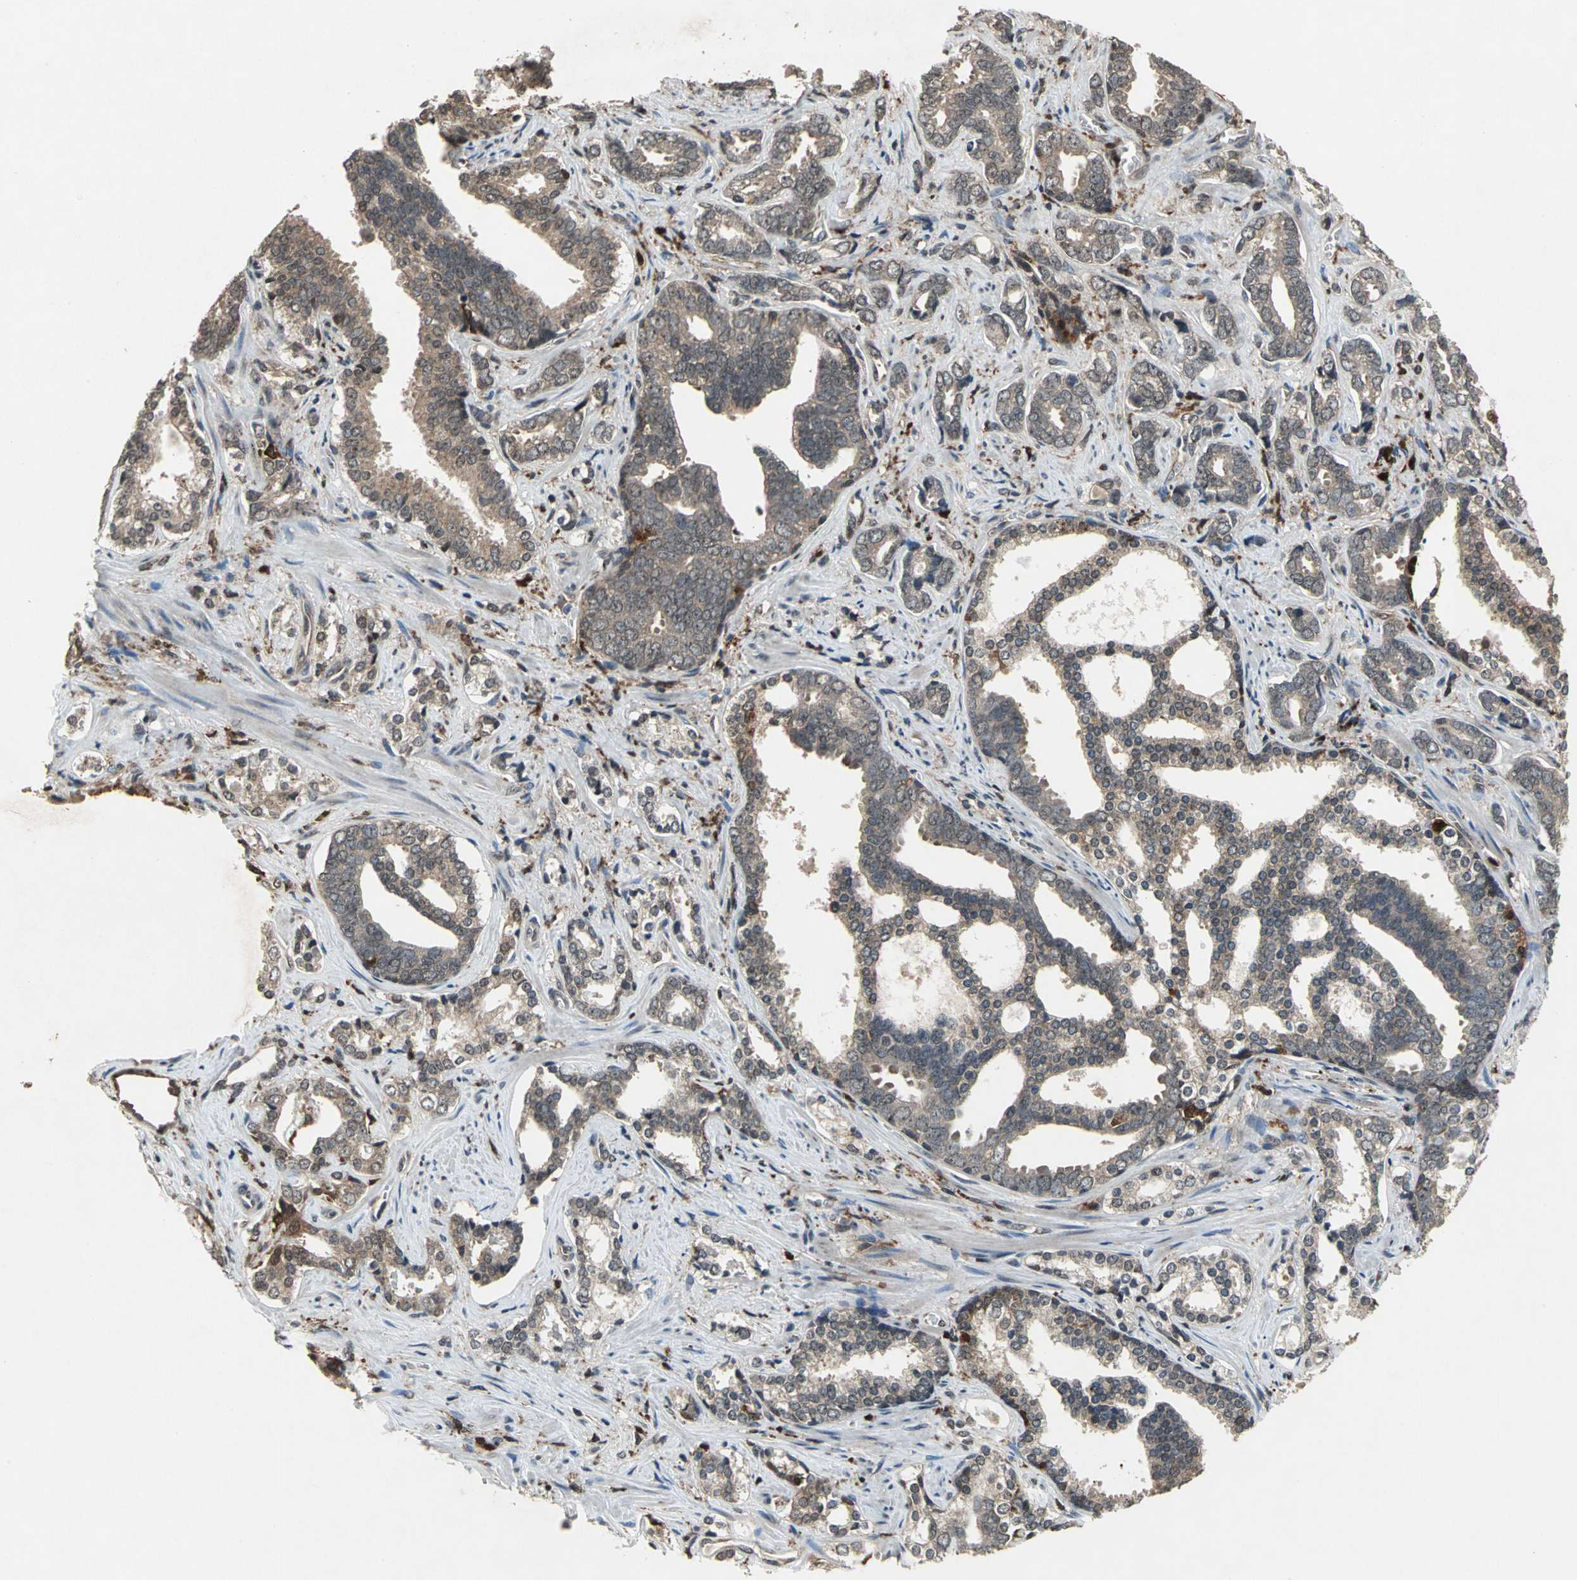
{"staining": {"intensity": "weak", "quantity": ">75%", "location": "cytoplasmic/membranous"}, "tissue": "prostate cancer", "cell_type": "Tumor cells", "image_type": "cancer", "snomed": [{"axis": "morphology", "description": "Adenocarcinoma, High grade"}, {"axis": "topography", "description": "Prostate"}], "caption": "A low amount of weak cytoplasmic/membranous staining is identified in about >75% of tumor cells in high-grade adenocarcinoma (prostate) tissue.", "gene": "PYCARD", "patient": {"sex": "male", "age": 67}}